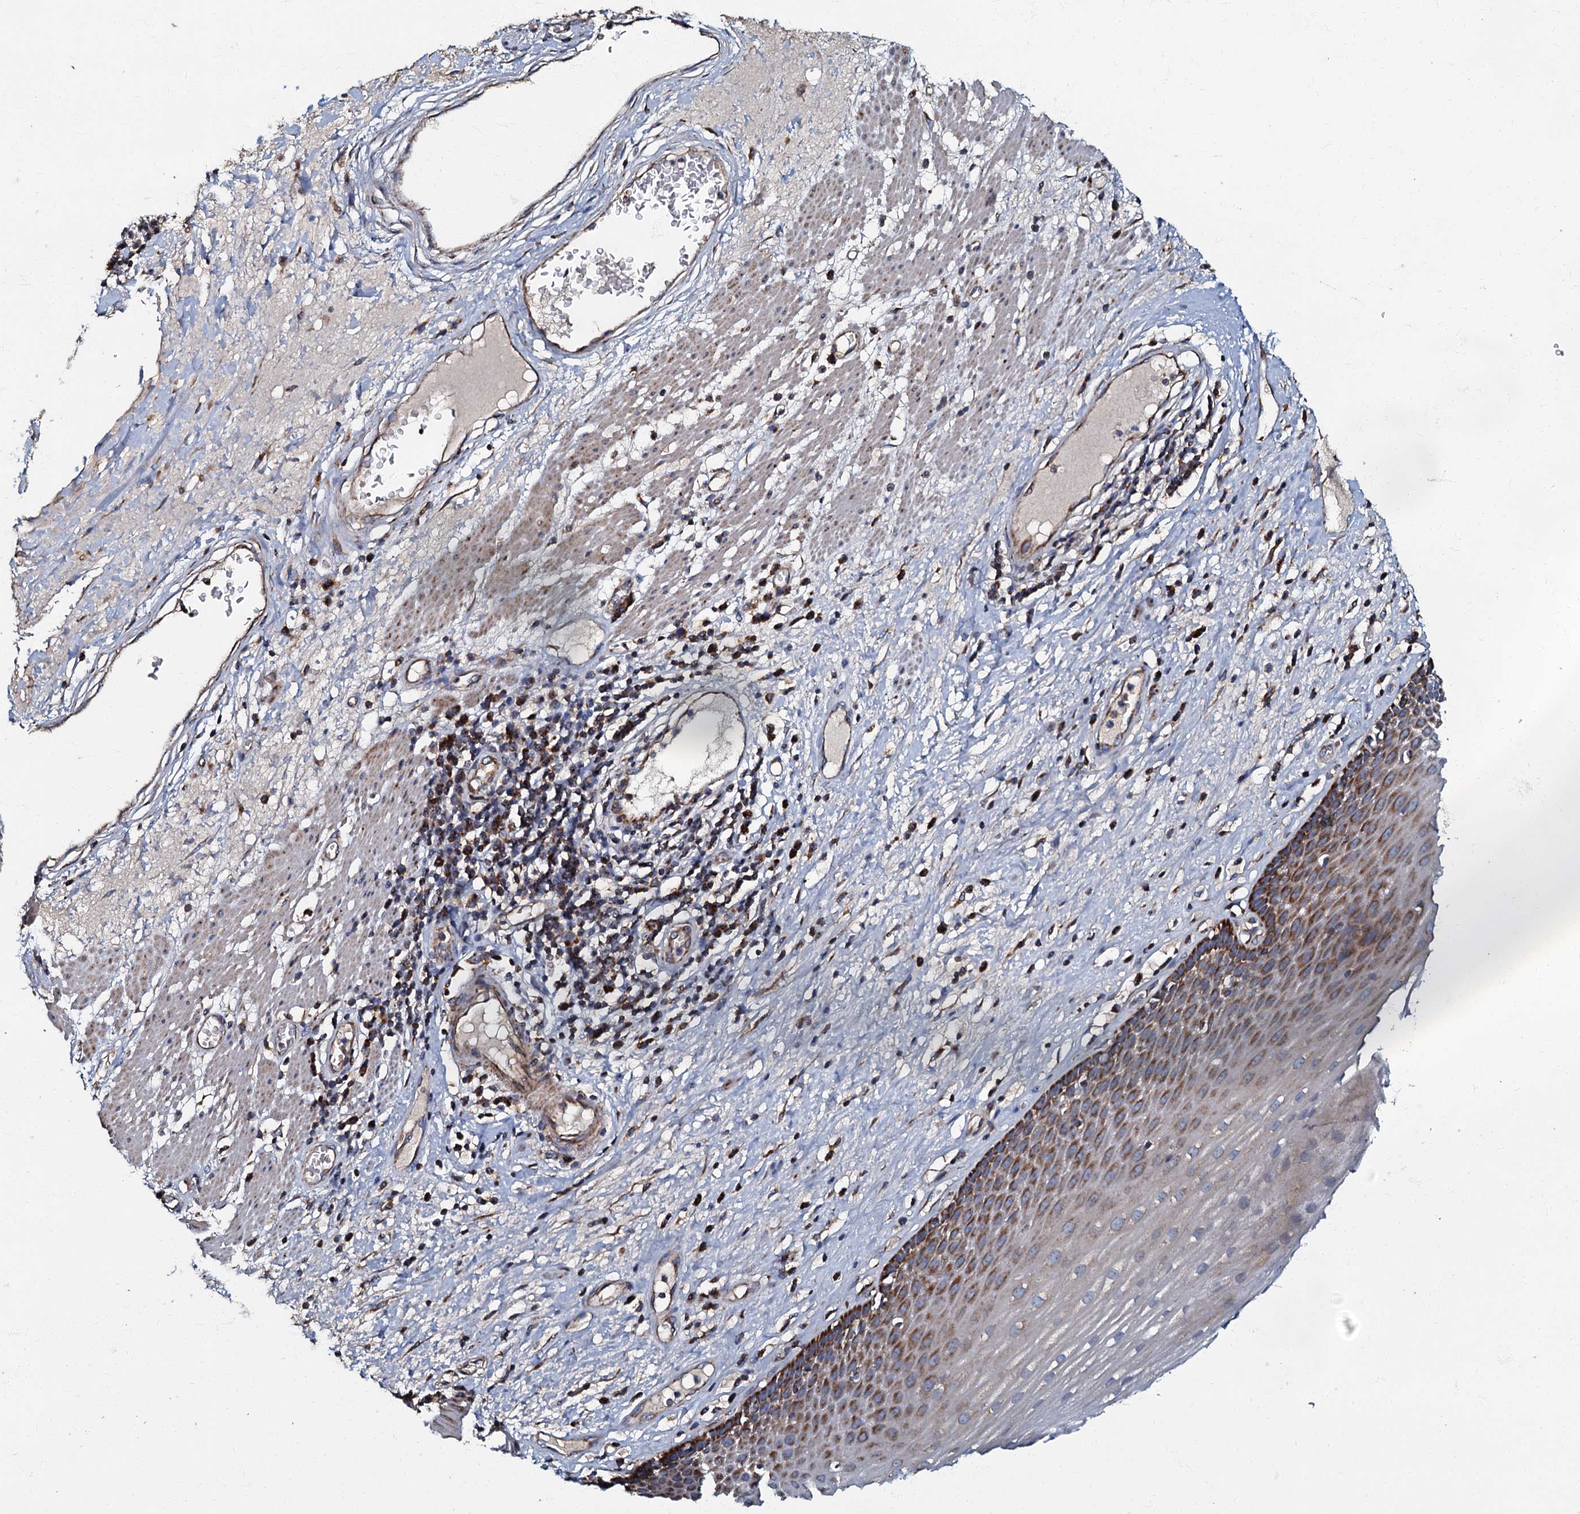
{"staining": {"intensity": "moderate", "quantity": "25%-75%", "location": "cytoplasmic/membranous"}, "tissue": "esophagus", "cell_type": "Squamous epithelial cells", "image_type": "normal", "snomed": [{"axis": "morphology", "description": "Normal tissue, NOS"}, {"axis": "topography", "description": "Esophagus"}], "caption": "Immunohistochemistry (IHC) micrograph of normal esophagus: esophagus stained using immunohistochemistry (IHC) displays medium levels of moderate protein expression localized specifically in the cytoplasmic/membranous of squamous epithelial cells, appearing as a cytoplasmic/membranous brown color.", "gene": "NDUFA12", "patient": {"sex": "male", "age": 62}}